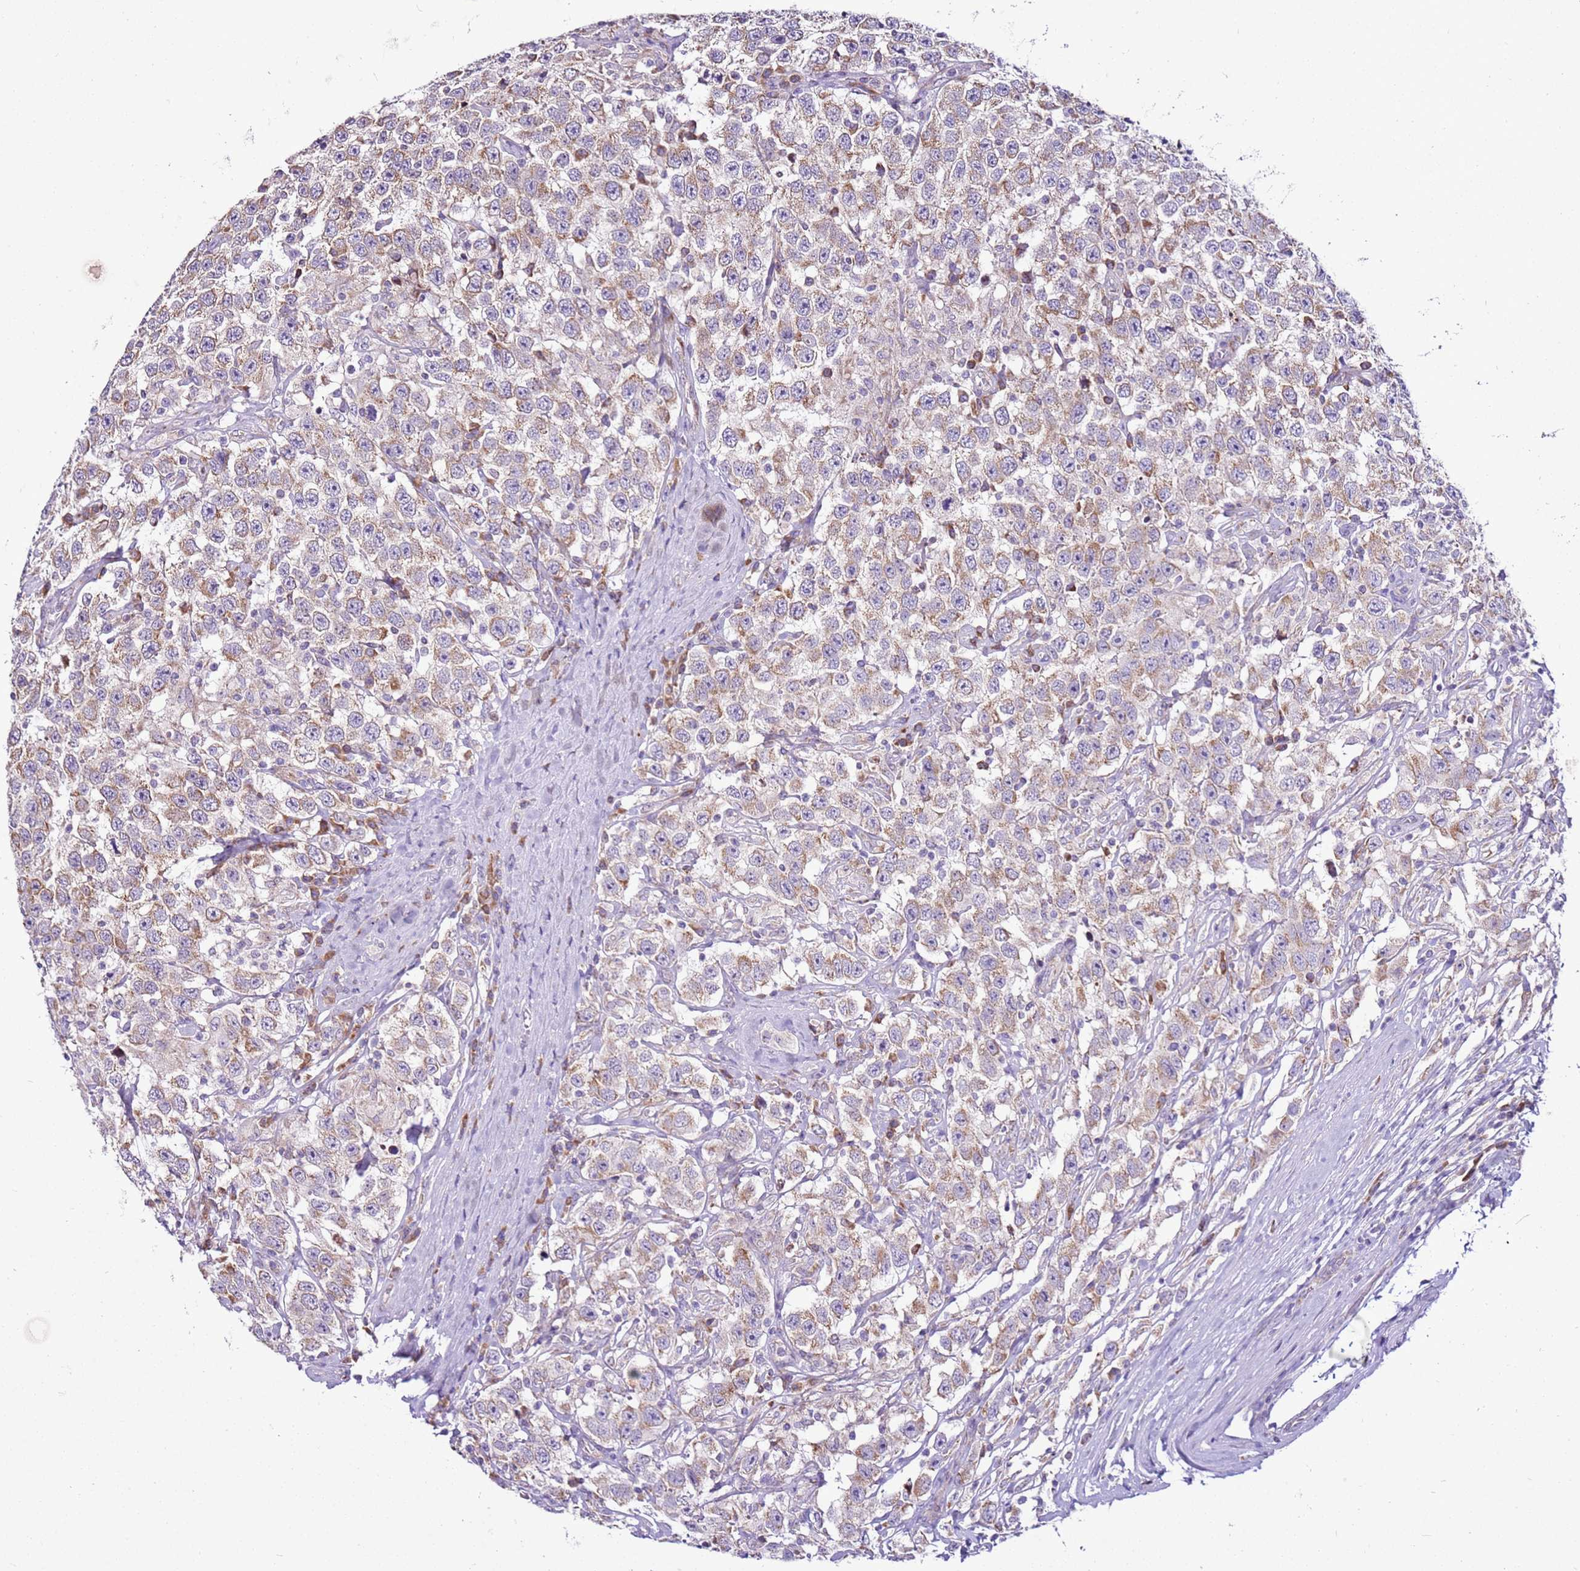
{"staining": {"intensity": "weak", "quantity": ">75%", "location": "cytoplasmic/membranous"}, "tissue": "testis cancer", "cell_type": "Tumor cells", "image_type": "cancer", "snomed": [{"axis": "morphology", "description": "Seminoma, NOS"}, {"axis": "topography", "description": "Testis"}], "caption": "Seminoma (testis) tissue shows weak cytoplasmic/membranous staining in about >75% of tumor cells, visualized by immunohistochemistry.", "gene": "MRPL36", "patient": {"sex": "male", "age": 41}}